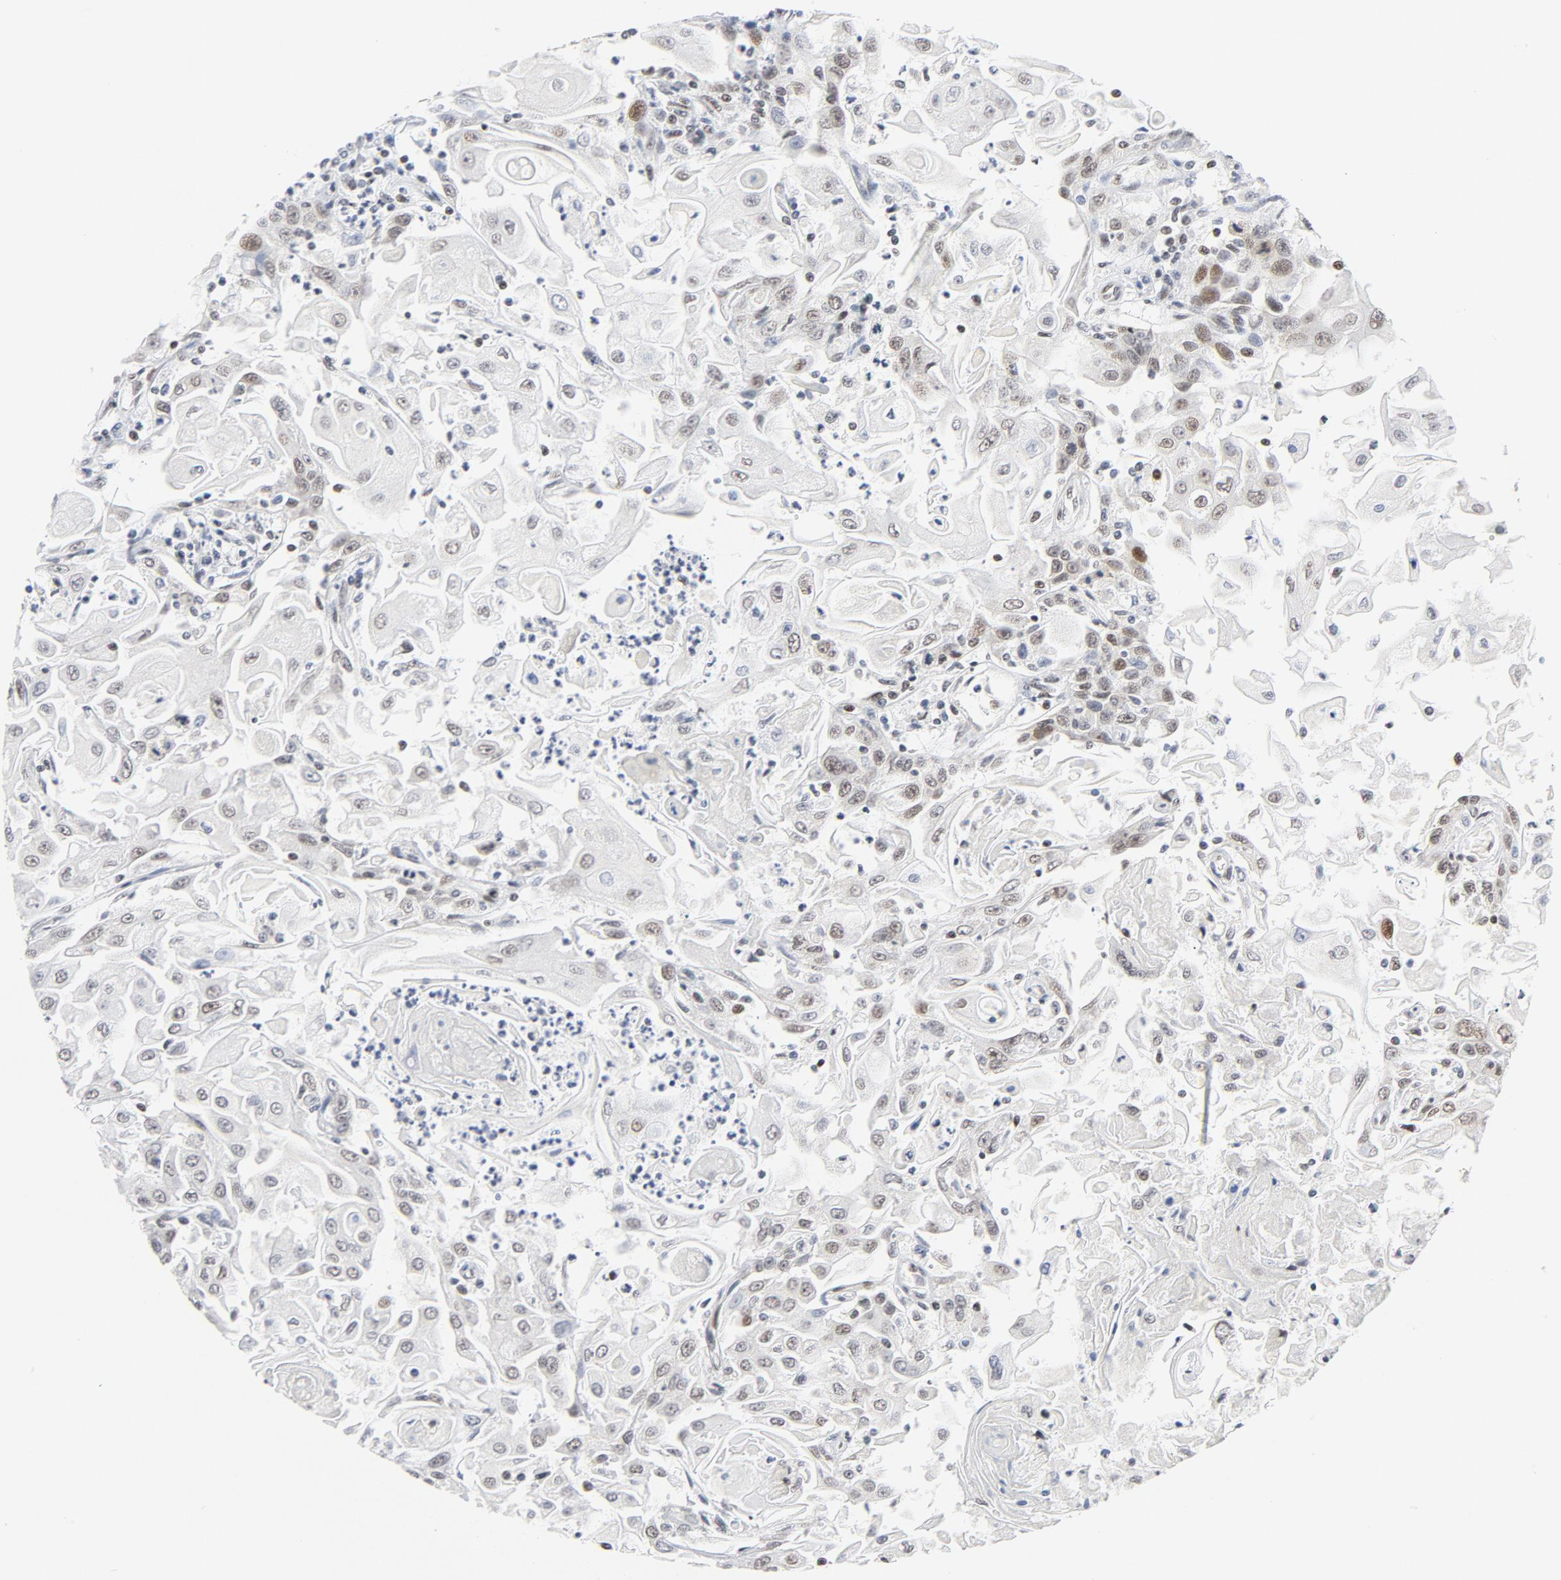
{"staining": {"intensity": "moderate", "quantity": "25%-75%", "location": "nuclear"}, "tissue": "head and neck cancer", "cell_type": "Tumor cells", "image_type": "cancer", "snomed": [{"axis": "morphology", "description": "Squamous cell carcinoma, NOS"}, {"axis": "topography", "description": "Oral tissue"}, {"axis": "topography", "description": "Head-Neck"}], "caption": "Tumor cells reveal moderate nuclear positivity in about 25%-75% of cells in squamous cell carcinoma (head and neck). The protein of interest is shown in brown color, while the nuclei are stained blue.", "gene": "ERCC1", "patient": {"sex": "female", "age": 76}}